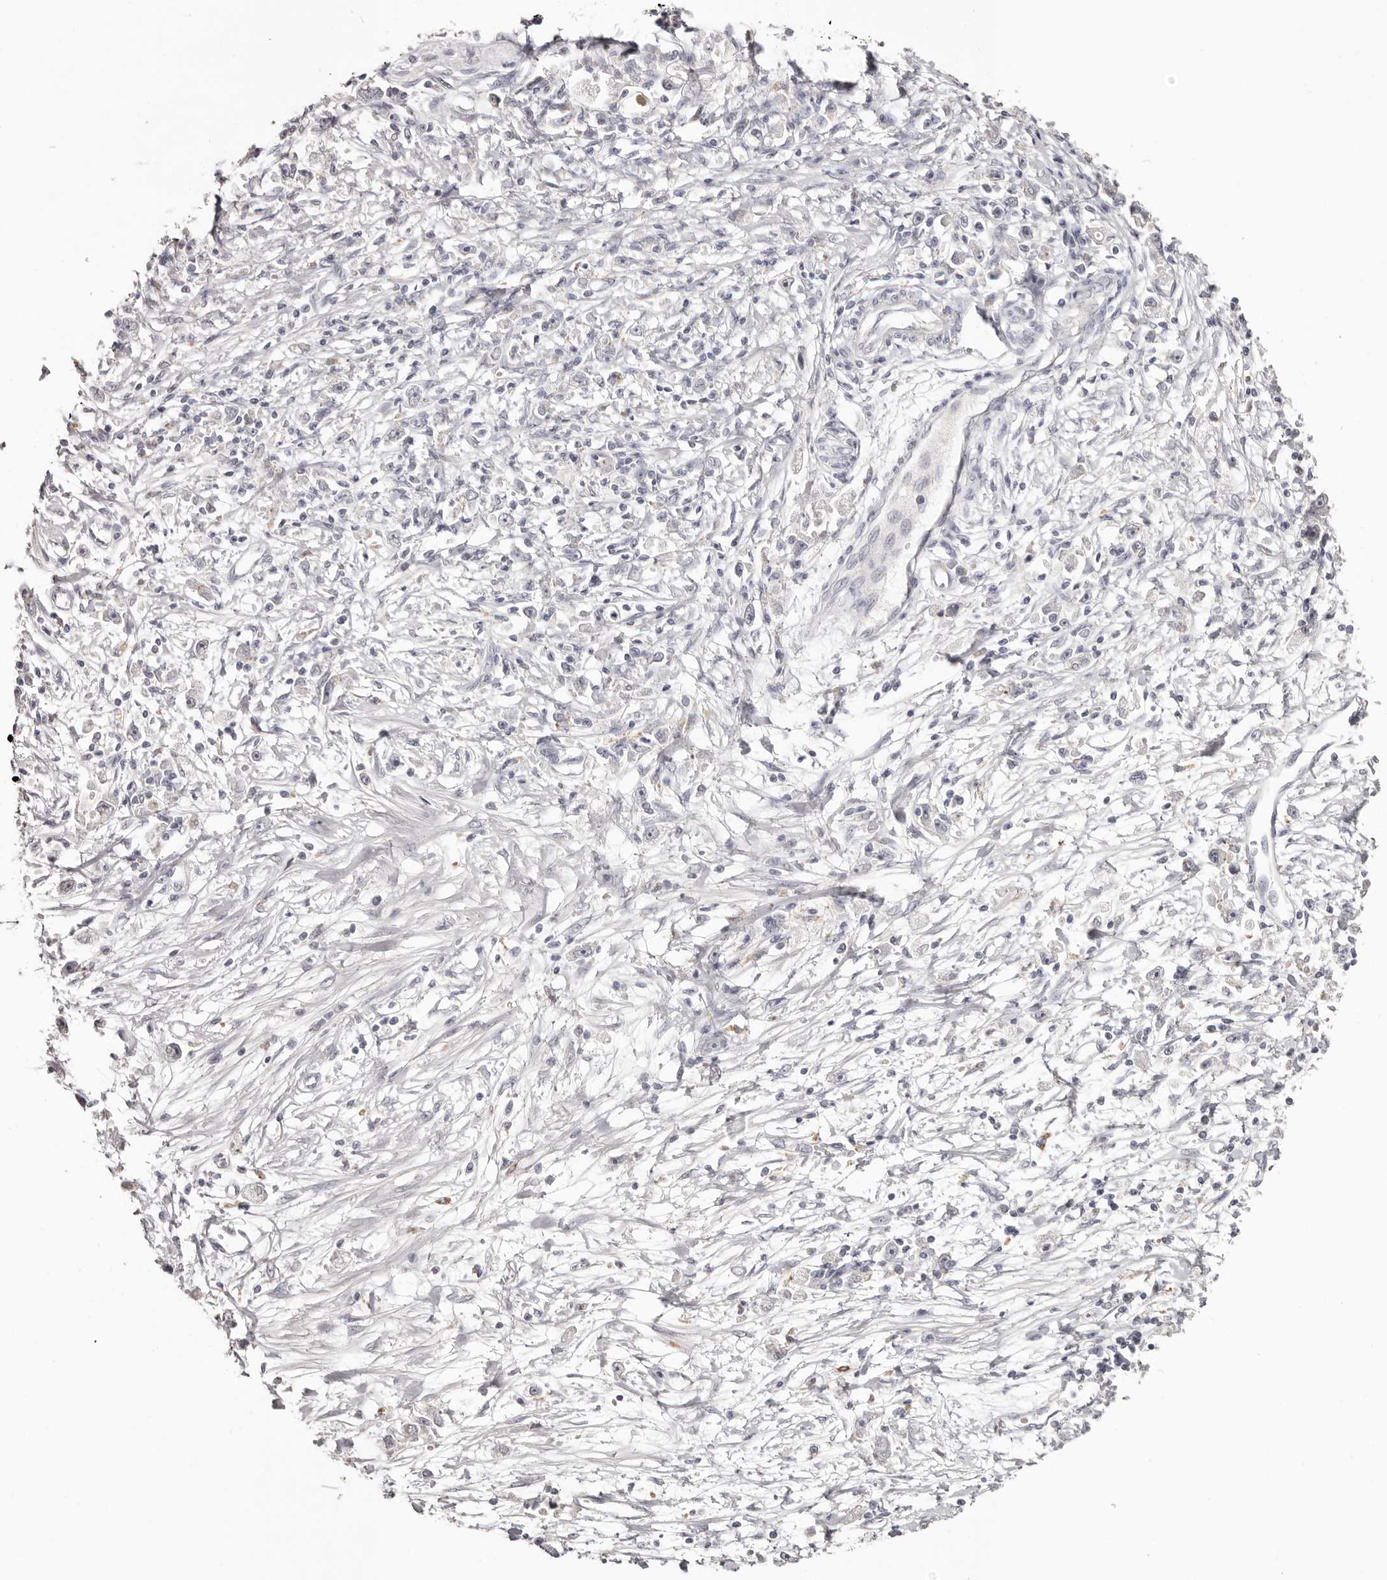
{"staining": {"intensity": "negative", "quantity": "none", "location": "none"}, "tissue": "stomach cancer", "cell_type": "Tumor cells", "image_type": "cancer", "snomed": [{"axis": "morphology", "description": "Adenocarcinoma, NOS"}, {"axis": "topography", "description": "Stomach"}], "caption": "Histopathology image shows no significant protein positivity in tumor cells of stomach cancer.", "gene": "PCDHB6", "patient": {"sex": "female", "age": 59}}